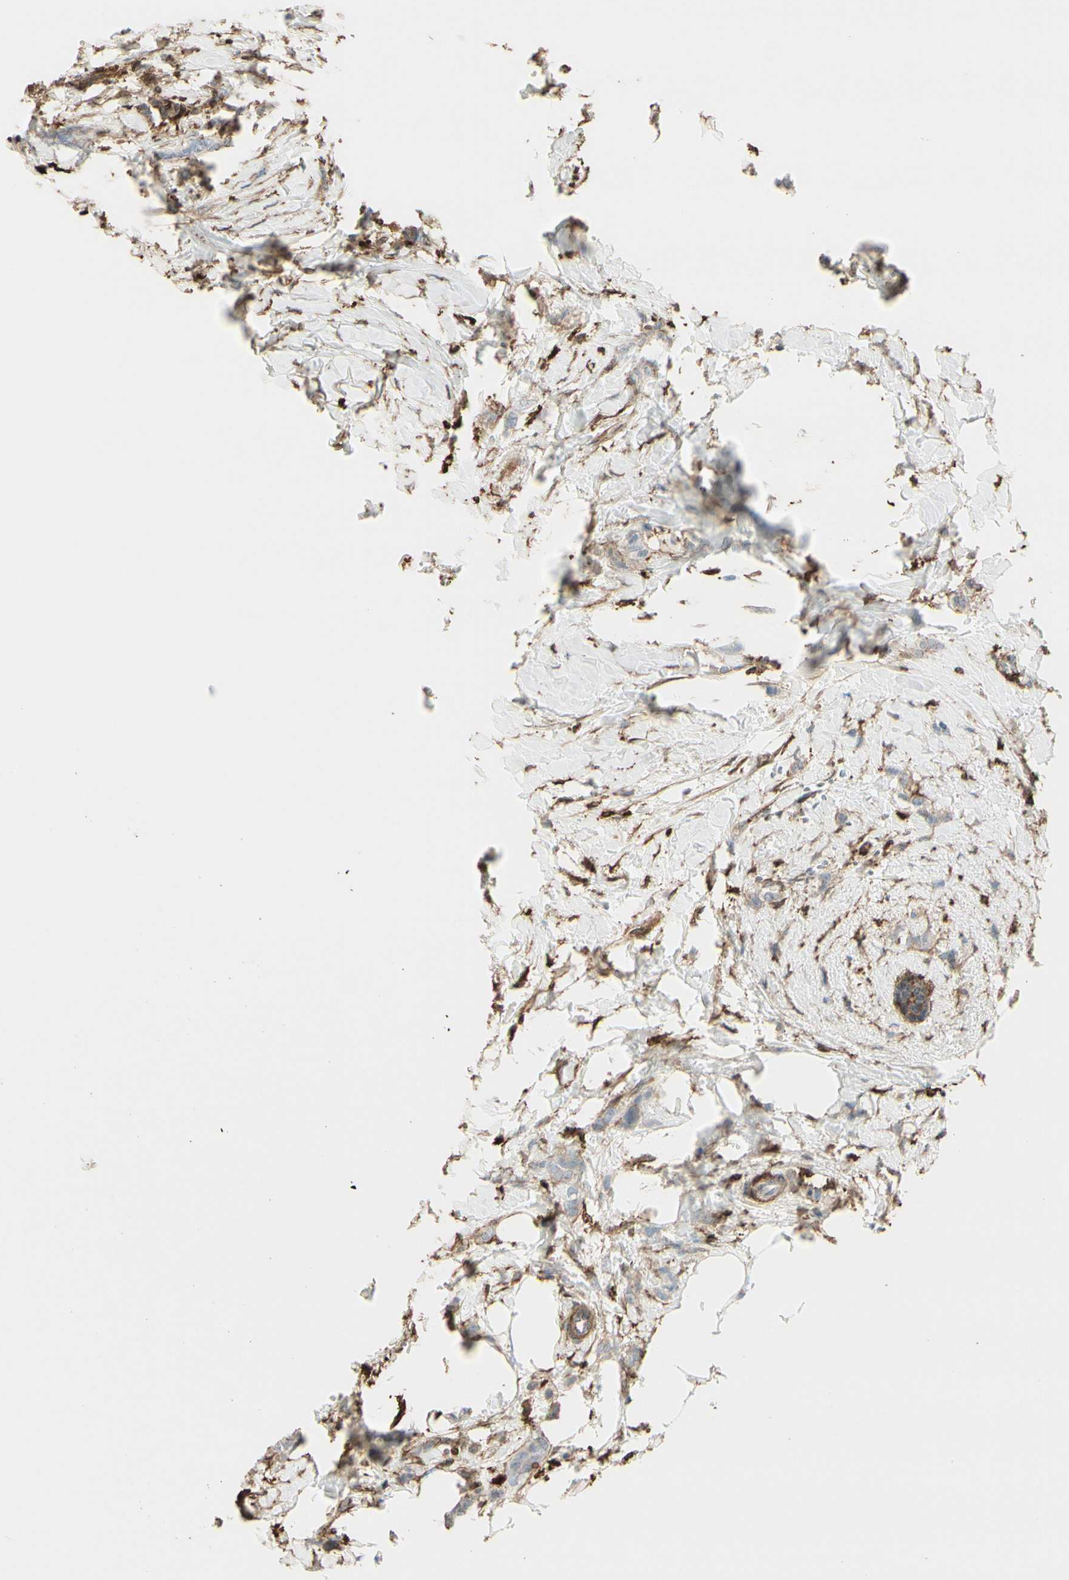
{"staining": {"intensity": "weak", "quantity": ">75%", "location": "cytoplasmic/membranous"}, "tissue": "breast cancer", "cell_type": "Tumor cells", "image_type": "cancer", "snomed": [{"axis": "morphology", "description": "Lobular carcinoma, in situ"}, {"axis": "morphology", "description": "Lobular carcinoma"}, {"axis": "topography", "description": "Breast"}], "caption": "Weak cytoplasmic/membranous expression for a protein is seen in about >75% of tumor cells of breast cancer (lobular carcinoma in situ) using immunohistochemistry (IHC).", "gene": "GSN", "patient": {"sex": "female", "age": 41}}